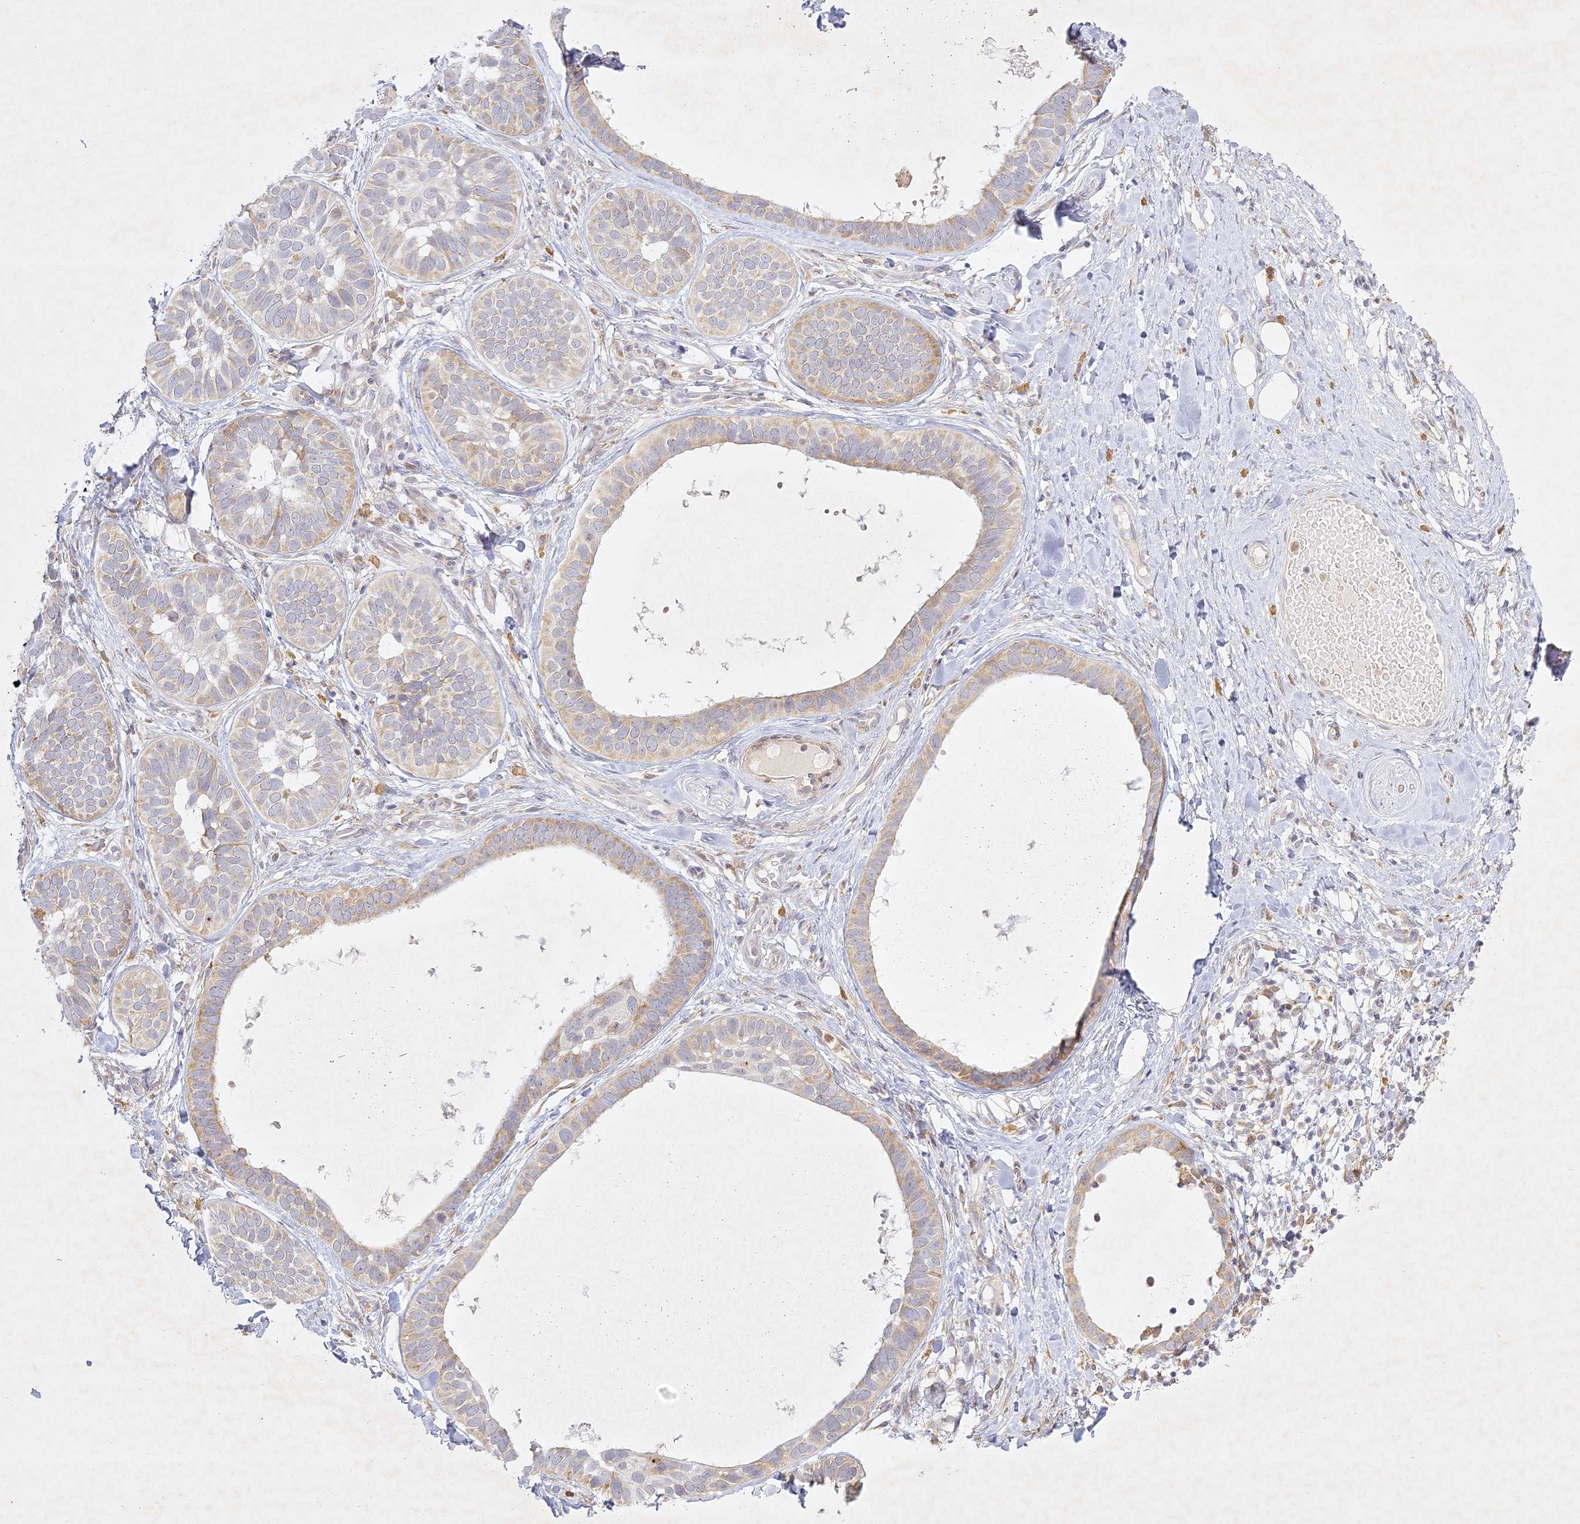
{"staining": {"intensity": "weak", "quantity": "25%-75%", "location": "cytoplasmic/membranous"}, "tissue": "skin cancer", "cell_type": "Tumor cells", "image_type": "cancer", "snomed": [{"axis": "morphology", "description": "Basal cell carcinoma"}, {"axis": "topography", "description": "Skin"}], "caption": "Skin basal cell carcinoma stained with immunohistochemistry (IHC) shows weak cytoplasmic/membranous positivity in approximately 25%-75% of tumor cells. (IHC, brightfield microscopy, high magnification).", "gene": "SLC30A5", "patient": {"sex": "male", "age": 62}}